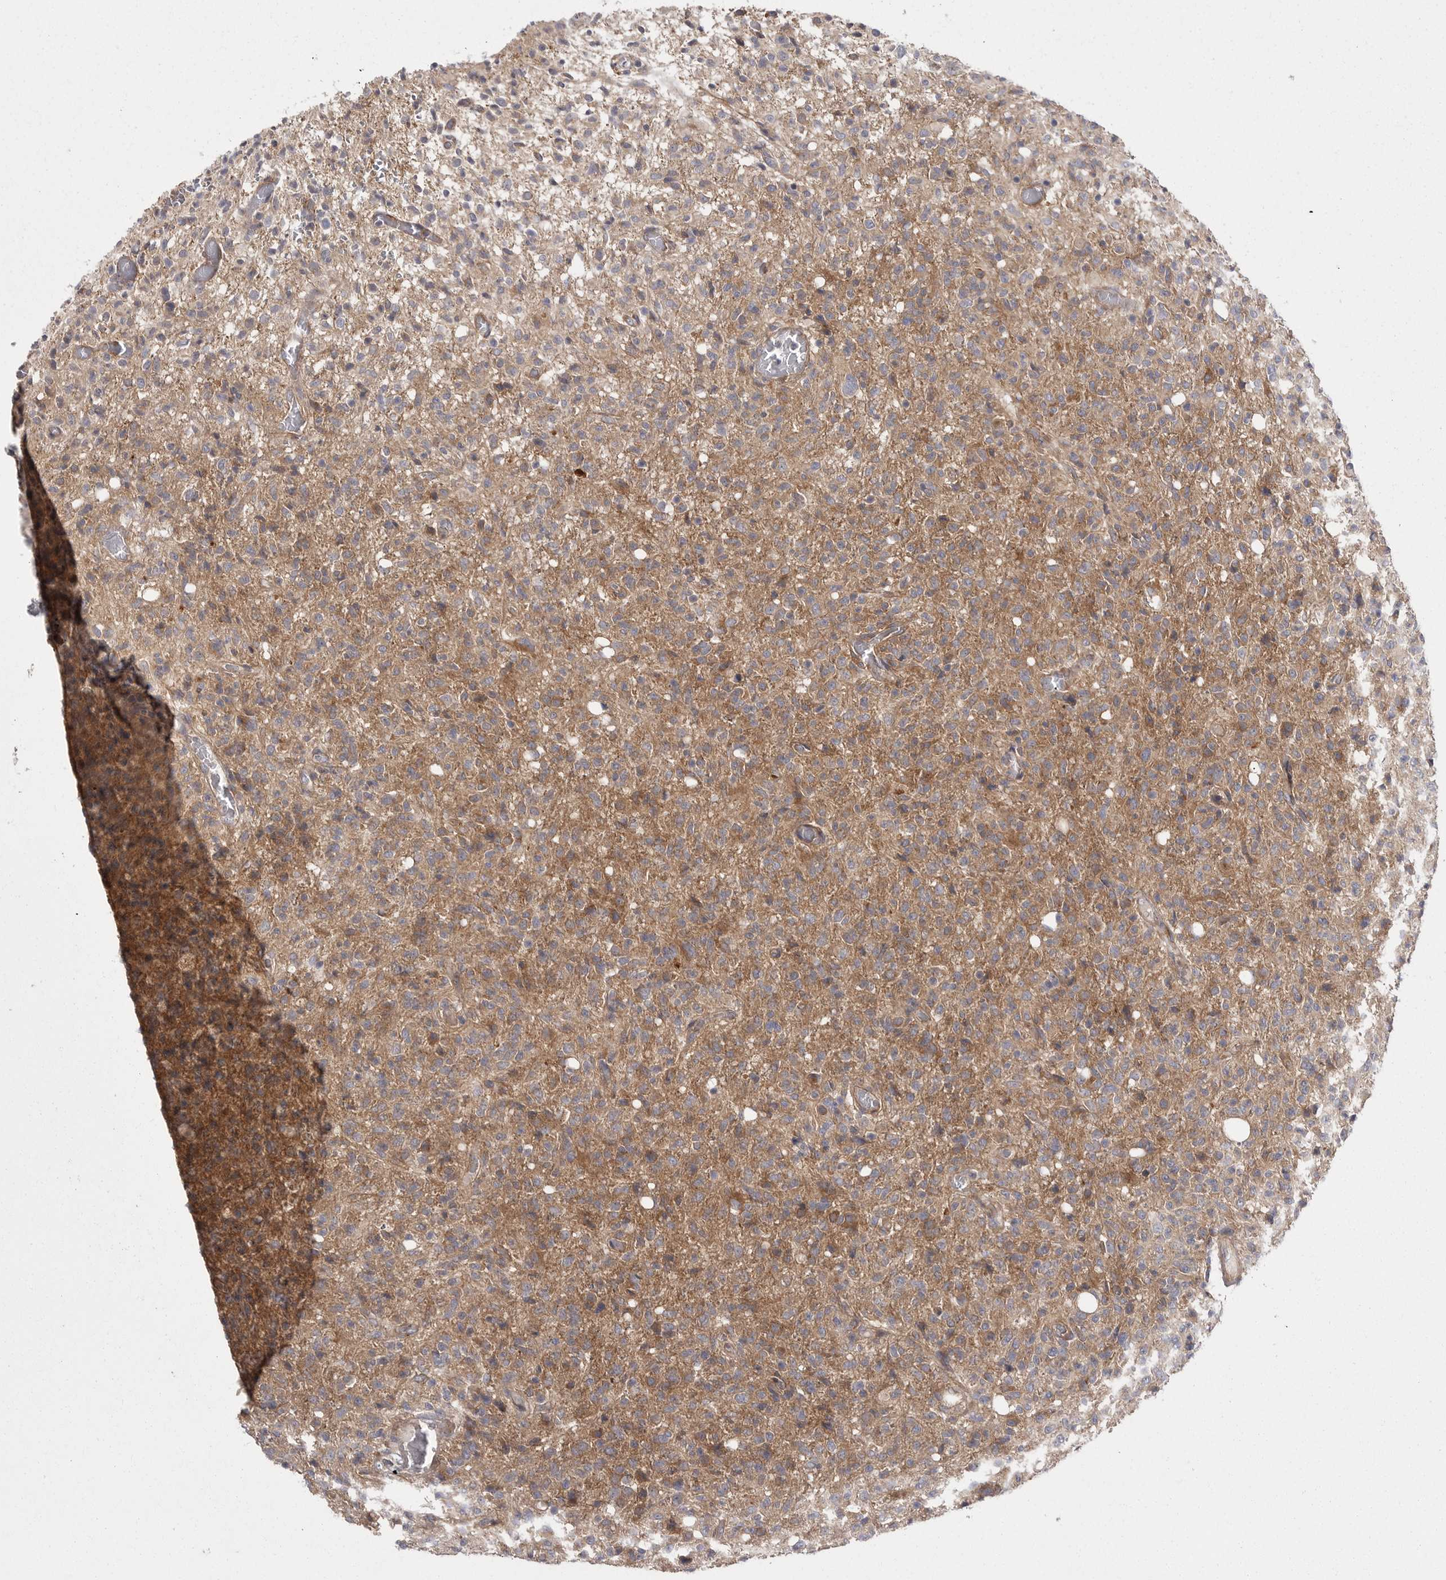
{"staining": {"intensity": "moderate", "quantity": "25%-75%", "location": "cytoplasmic/membranous"}, "tissue": "glioma", "cell_type": "Tumor cells", "image_type": "cancer", "snomed": [{"axis": "morphology", "description": "Glioma, malignant, High grade"}, {"axis": "topography", "description": "Brain"}], "caption": "Human glioma stained for a protein (brown) displays moderate cytoplasmic/membranous positive expression in approximately 25%-75% of tumor cells.", "gene": "OSBPL9", "patient": {"sex": "female", "age": 57}}